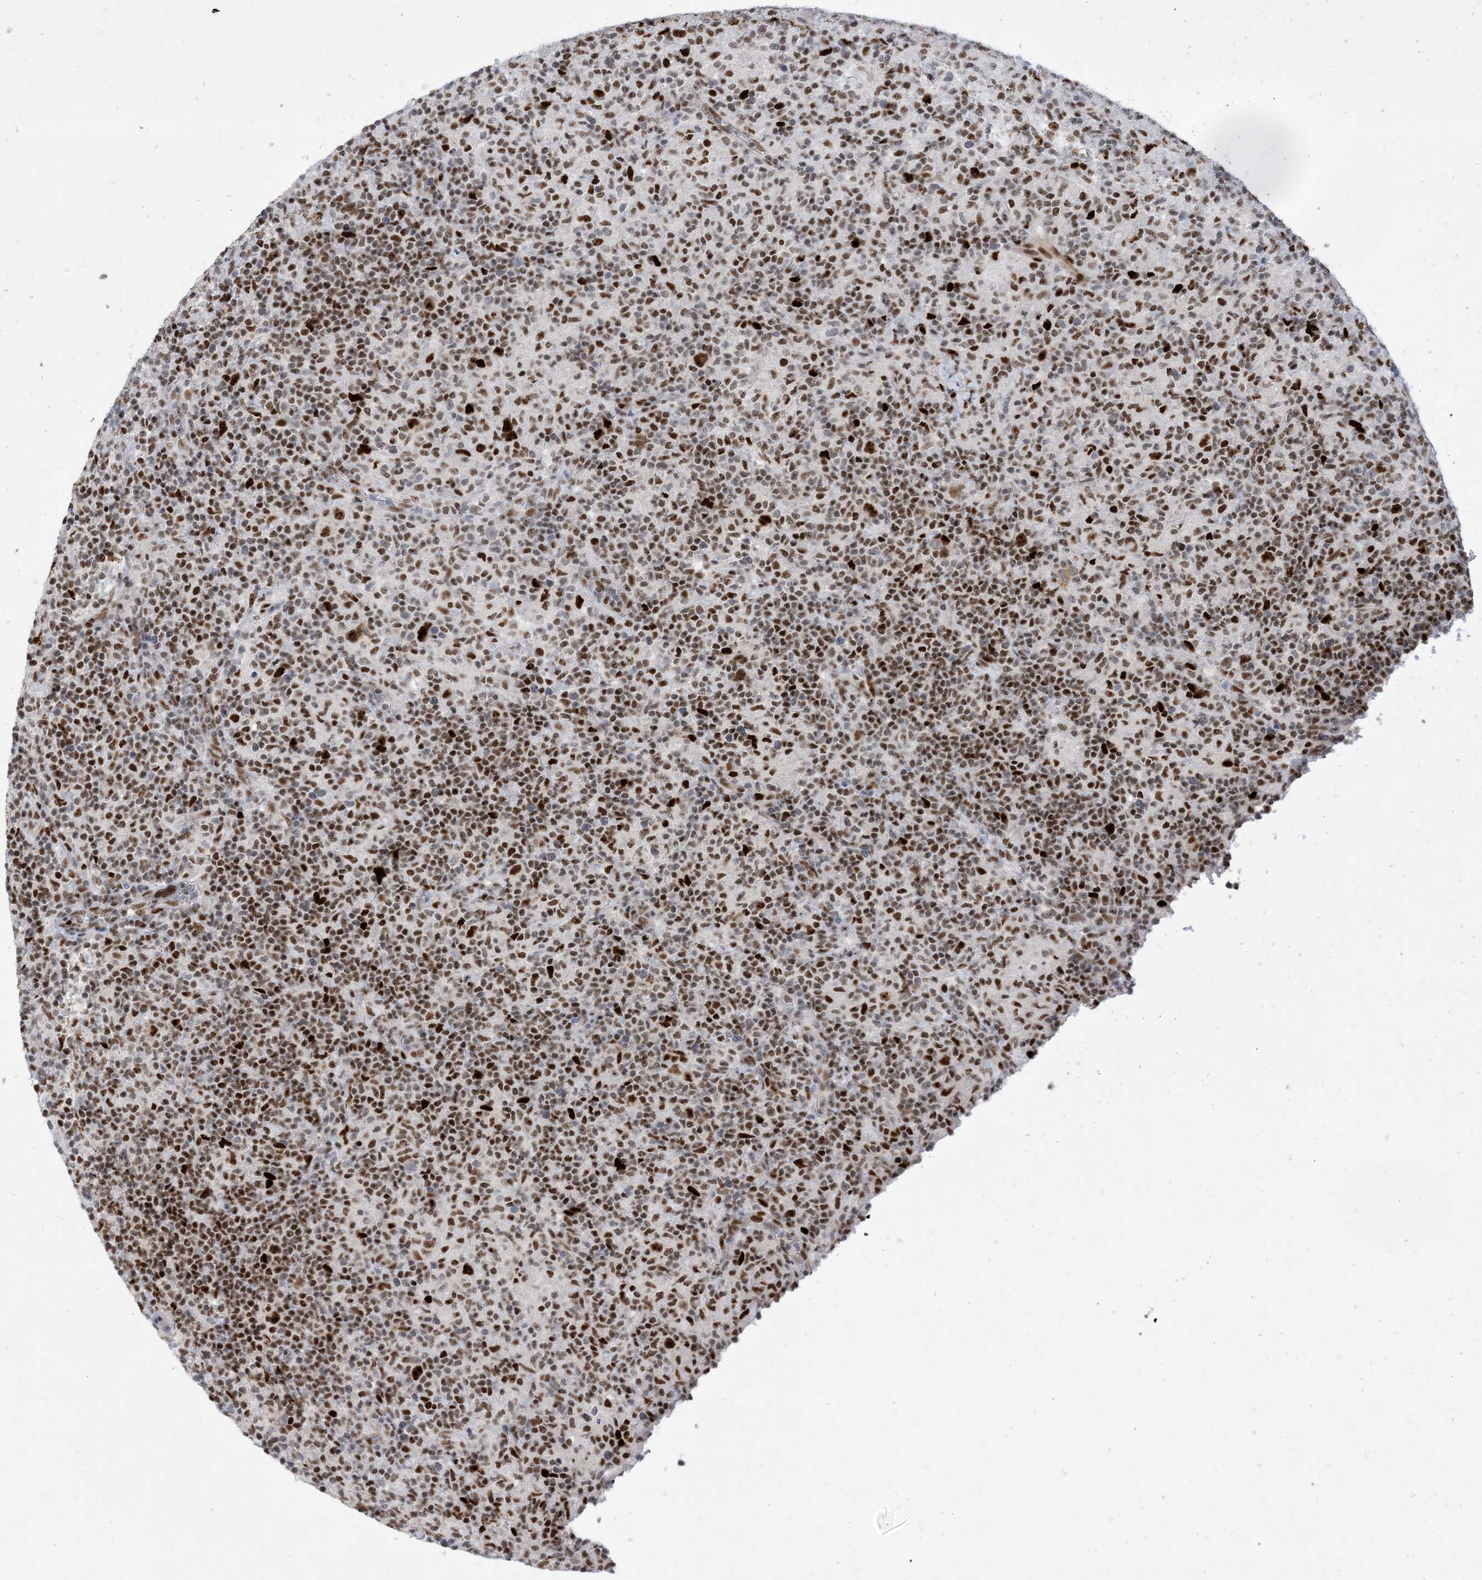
{"staining": {"intensity": "strong", "quantity": "25%-75%", "location": "nuclear"}, "tissue": "lymphoma", "cell_type": "Tumor cells", "image_type": "cancer", "snomed": [{"axis": "morphology", "description": "Hodgkin's disease, NOS"}, {"axis": "topography", "description": "Lymph node"}], "caption": "Human lymphoma stained with a brown dye shows strong nuclear positive staining in approximately 25%-75% of tumor cells.", "gene": "TSPYL1", "patient": {"sex": "male", "age": 70}}